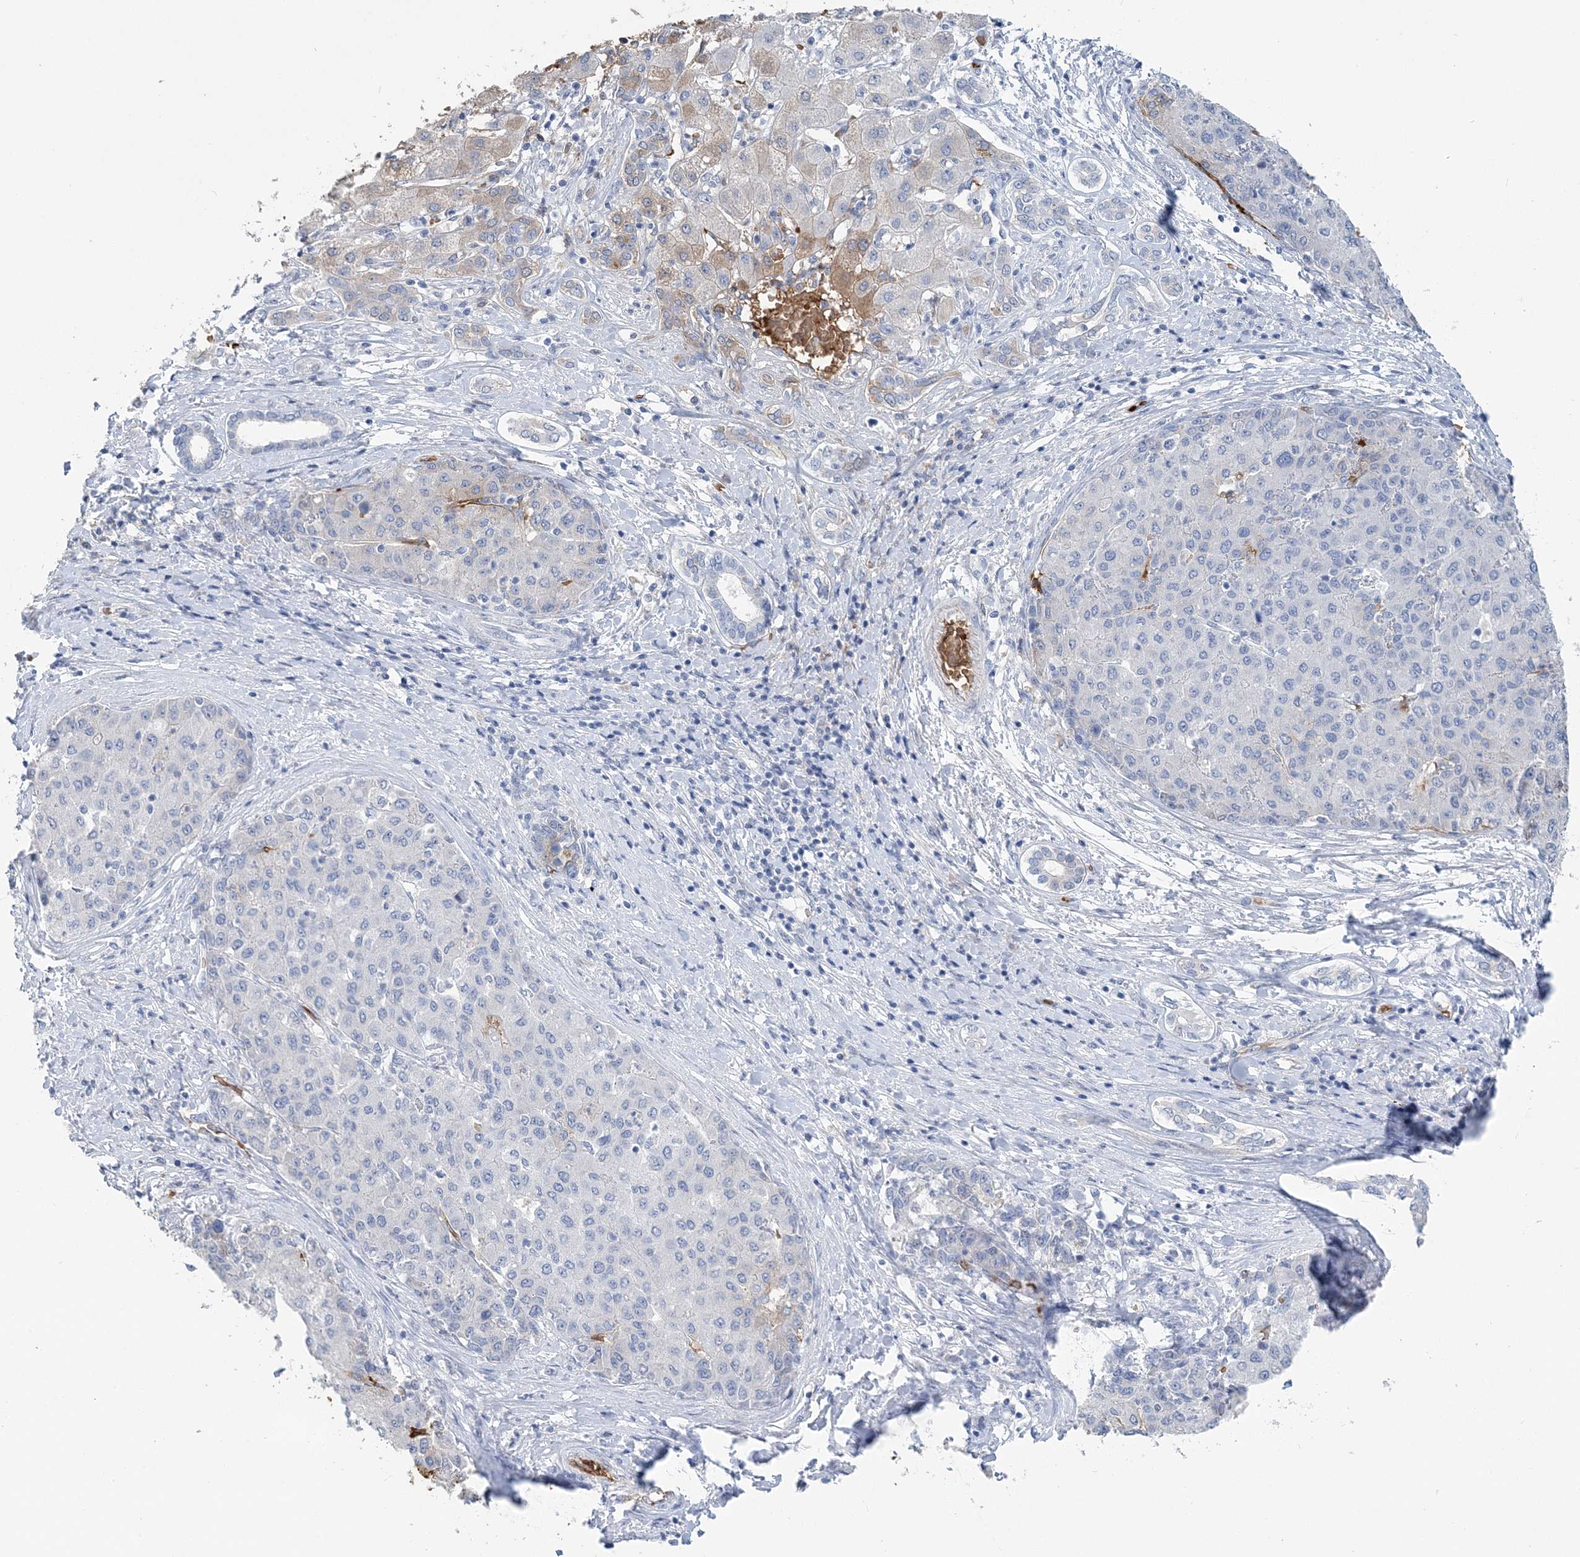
{"staining": {"intensity": "negative", "quantity": "none", "location": "none"}, "tissue": "liver cancer", "cell_type": "Tumor cells", "image_type": "cancer", "snomed": [{"axis": "morphology", "description": "Carcinoma, Hepatocellular, NOS"}, {"axis": "topography", "description": "Liver"}], "caption": "Tumor cells show no significant protein expression in hepatocellular carcinoma (liver).", "gene": "HBD", "patient": {"sex": "male", "age": 65}}